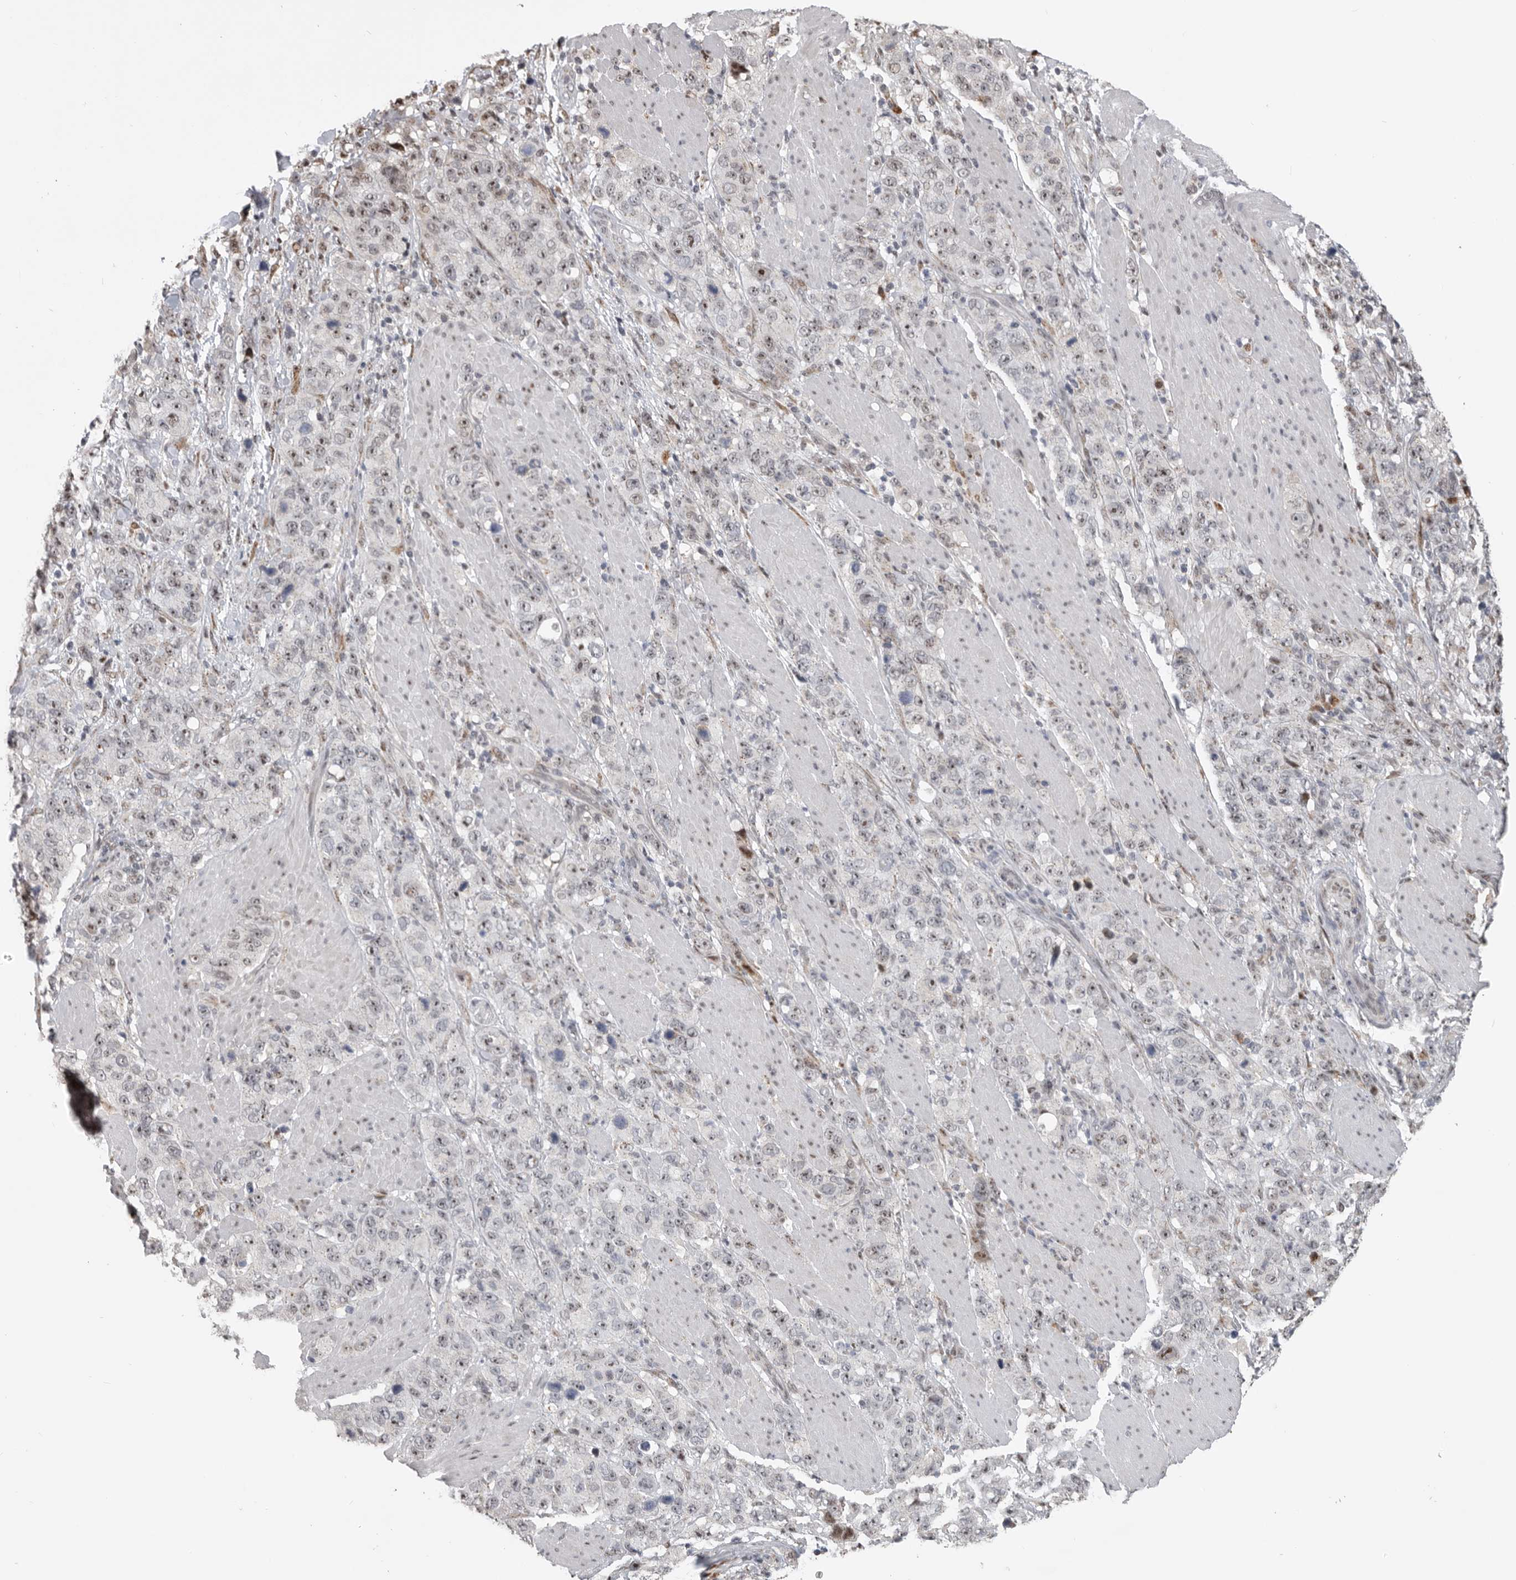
{"staining": {"intensity": "weak", "quantity": "25%-75%", "location": "nuclear"}, "tissue": "stomach cancer", "cell_type": "Tumor cells", "image_type": "cancer", "snomed": [{"axis": "morphology", "description": "Adenocarcinoma, NOS"}, {"axis": "topography", "description": "Stomach"}], "caption": "The immunohistochemical stain labels weak nuclear expression in tumor cells of stomach adenocarcinoma tissue.", "gene": "PCMTD1", "patient": {"sex": "male", "age": 48}}